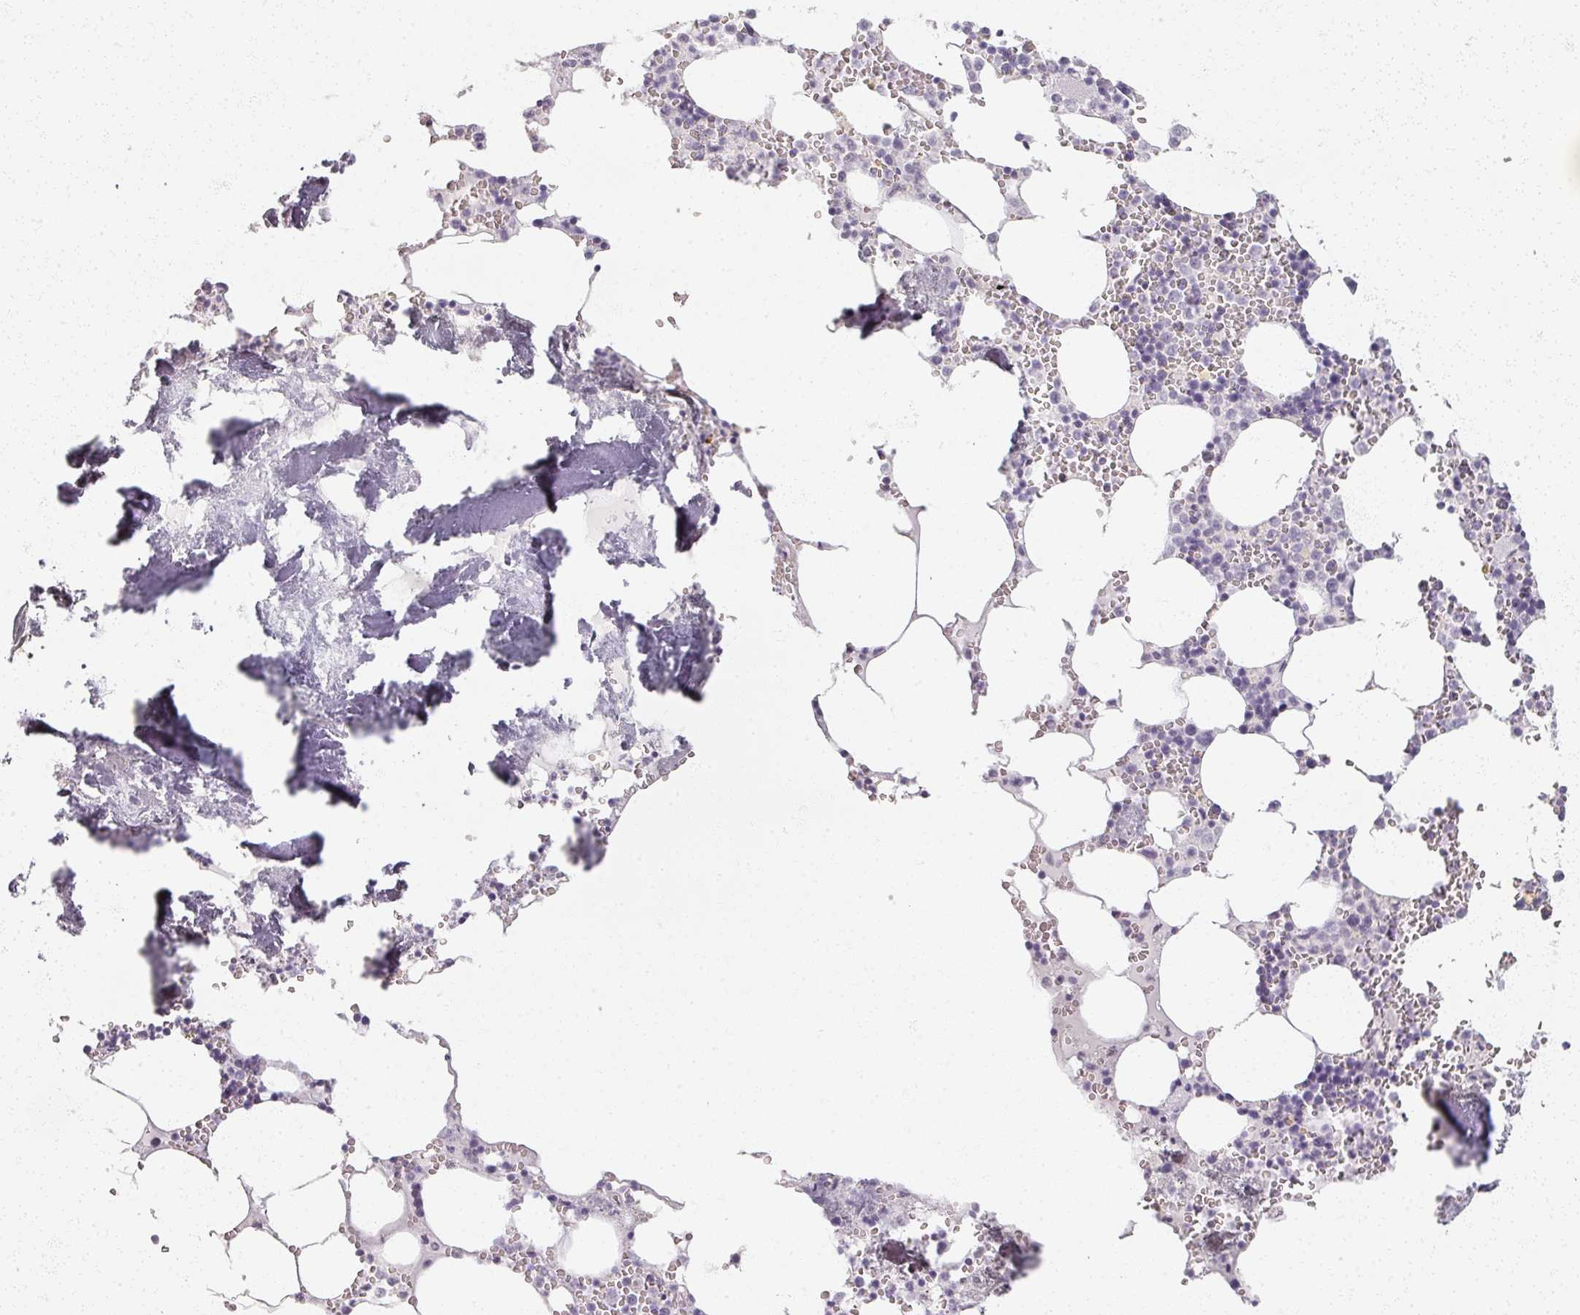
{"staining": {"intensity": "negative", "quantity": "none", "location": "none"}, "tissue": "bone marrow", "cell_type": "Hematopoietic cells", "image_type": "normal", "snomed": [{"axis": "morphology", "description": "Normal tissue, NOS"}, {"axis": "topography", "description": "Bone marrow"}], "caption": "This image is of benign bone marrow stained with immunohistochemistry to label a protein in brown with the nuclei are counter-stained blue. There is no expression in hematopoietic cells. (DAB immunohistochemistry (IHC), high magnification).", "gene": "RFPL2", "patient": {"sex": "male", "age": 54}}